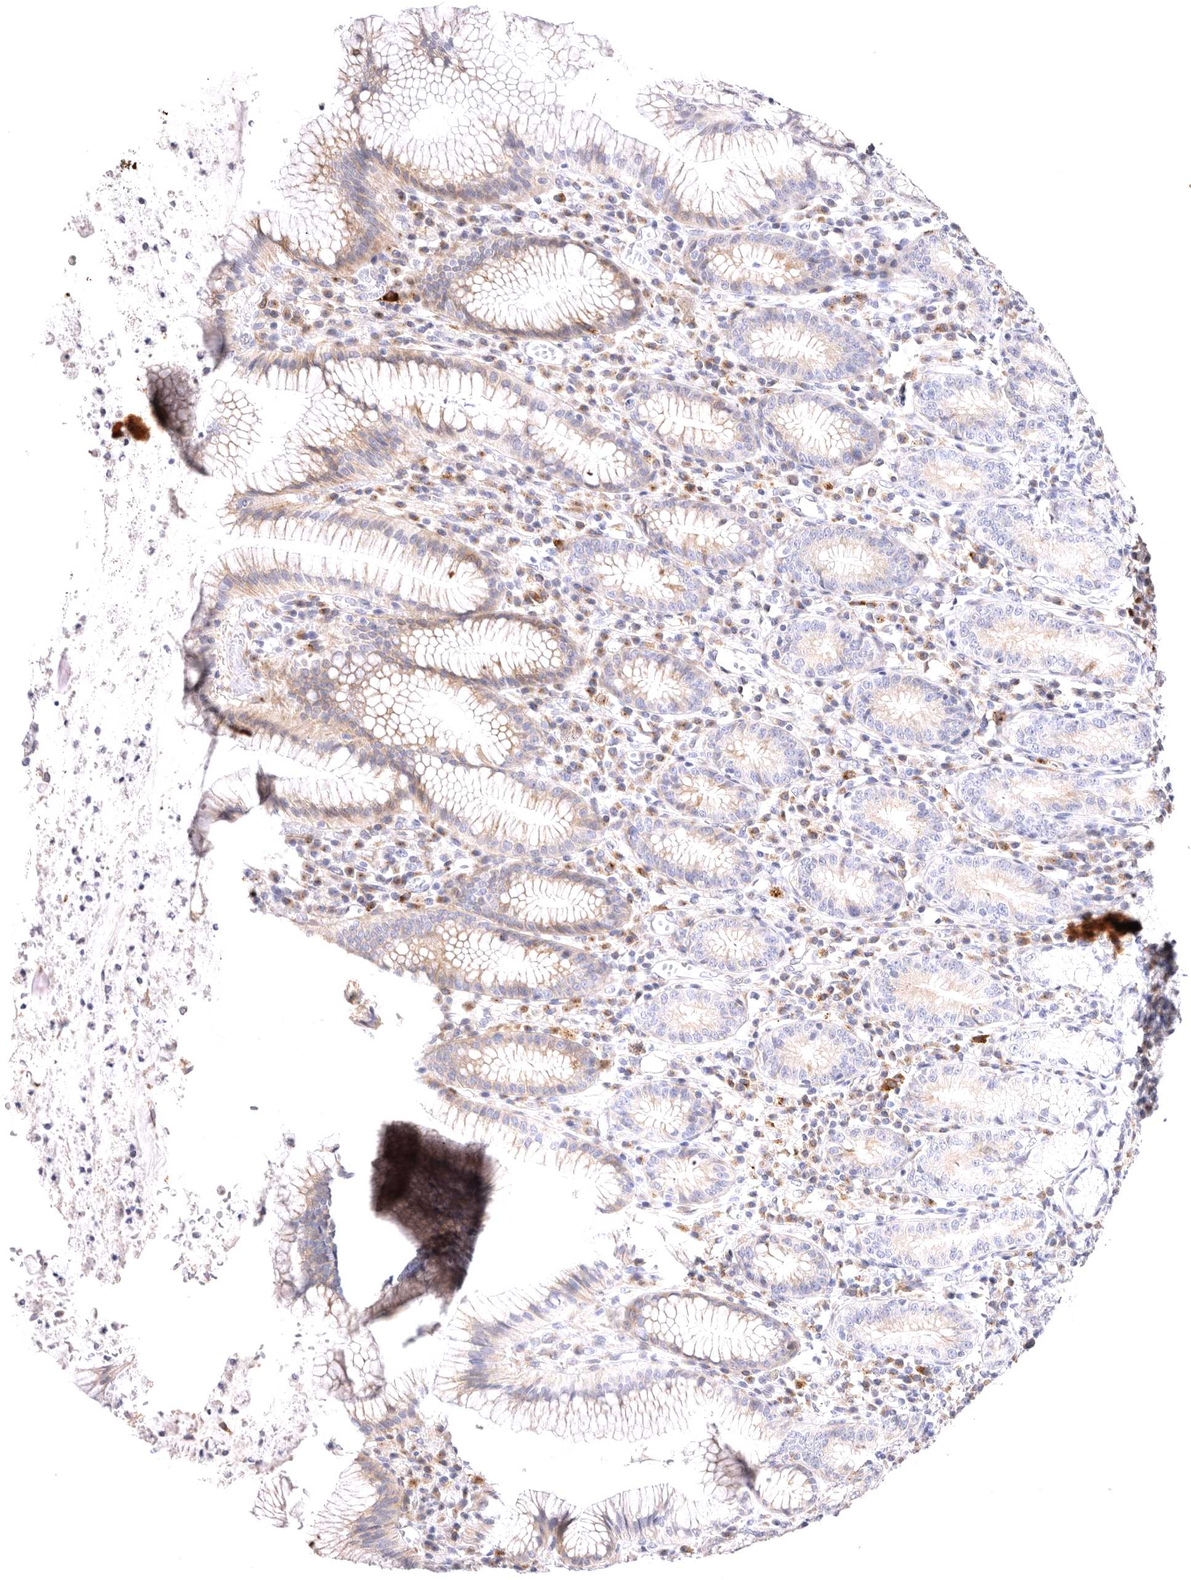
{"staining": {"intensity": "weak", "quantity": "<25%", "location": "cytoplasmic/membranous"}, "tissue": "stomach", "cell_type": "Glandular cells", "image_type": "normal", "snomed": [{"axis": "morphology", "description": "Normal tissue, NOS"}, {"axis": "topography", "description": "Stomach"}], "caption": "High power microscopy histopathology image of an IHC micrograph of unremarkable stomach, revealing no significant expression in glandular cells.", "gene": "VPS45", "patient": {"sex": "male", "age": 55}}